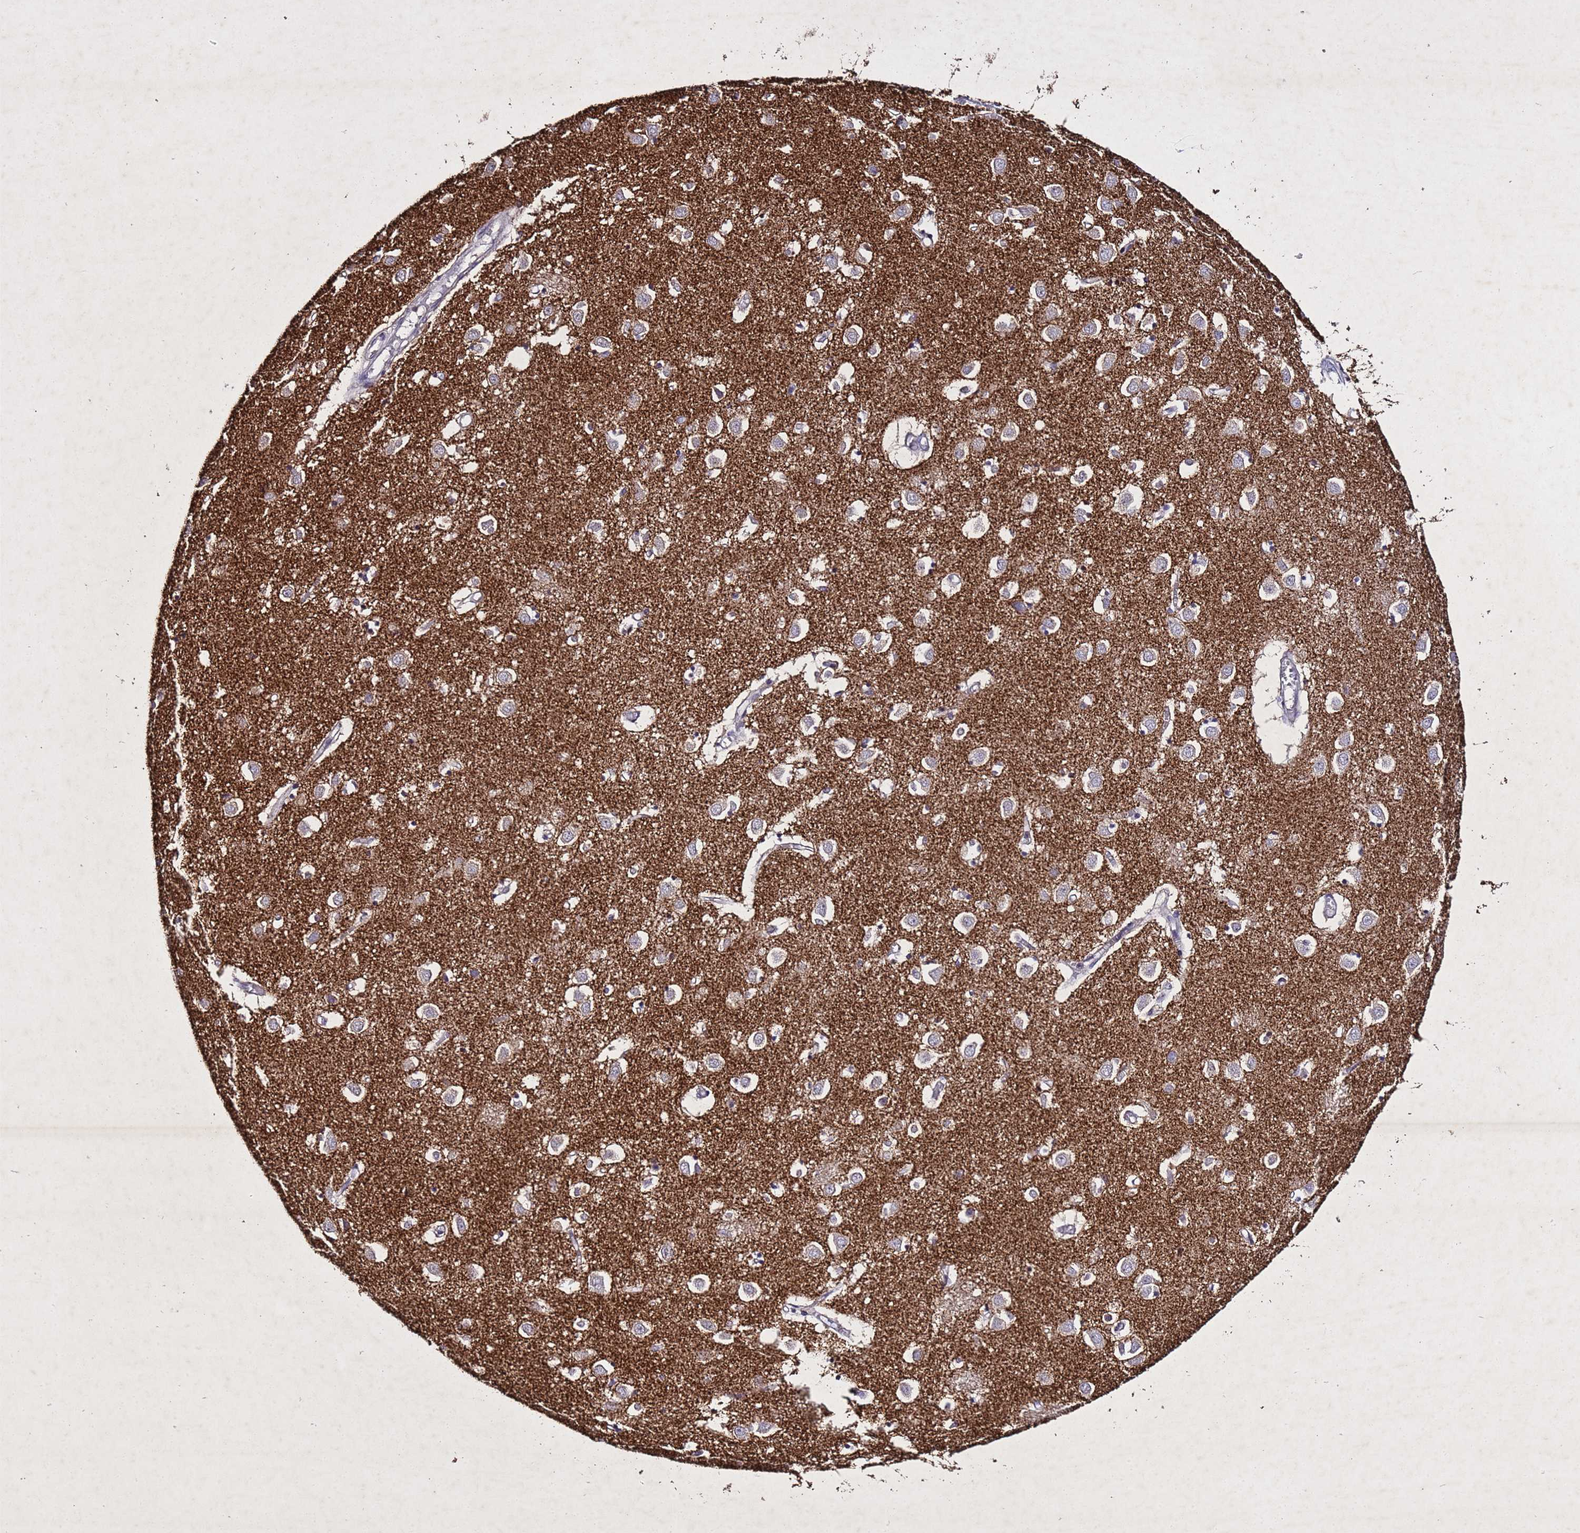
{"staining": {"intensity": "weak", "quantity": "25%-75%", "location": "cytoplasmic/membranous"}, "tissue": "caudate", "cell_type": "Glial cells", "image_type": "normal", "snomed": [{"axis": "morphology", "description": "Normal tissue, NOS"}, {"axis": "topography", "description": "Lateral ventricle wall"}], "caption": "Immunohistochemistry photomicrograph of normal caudate stained for a protein (brown), which reveals low levels of weak cytoplasmic/membranous staining in about 25%-75% of glial cells.", "gene": "SV2B", "patient": {"sex": "male", "age": 70}}